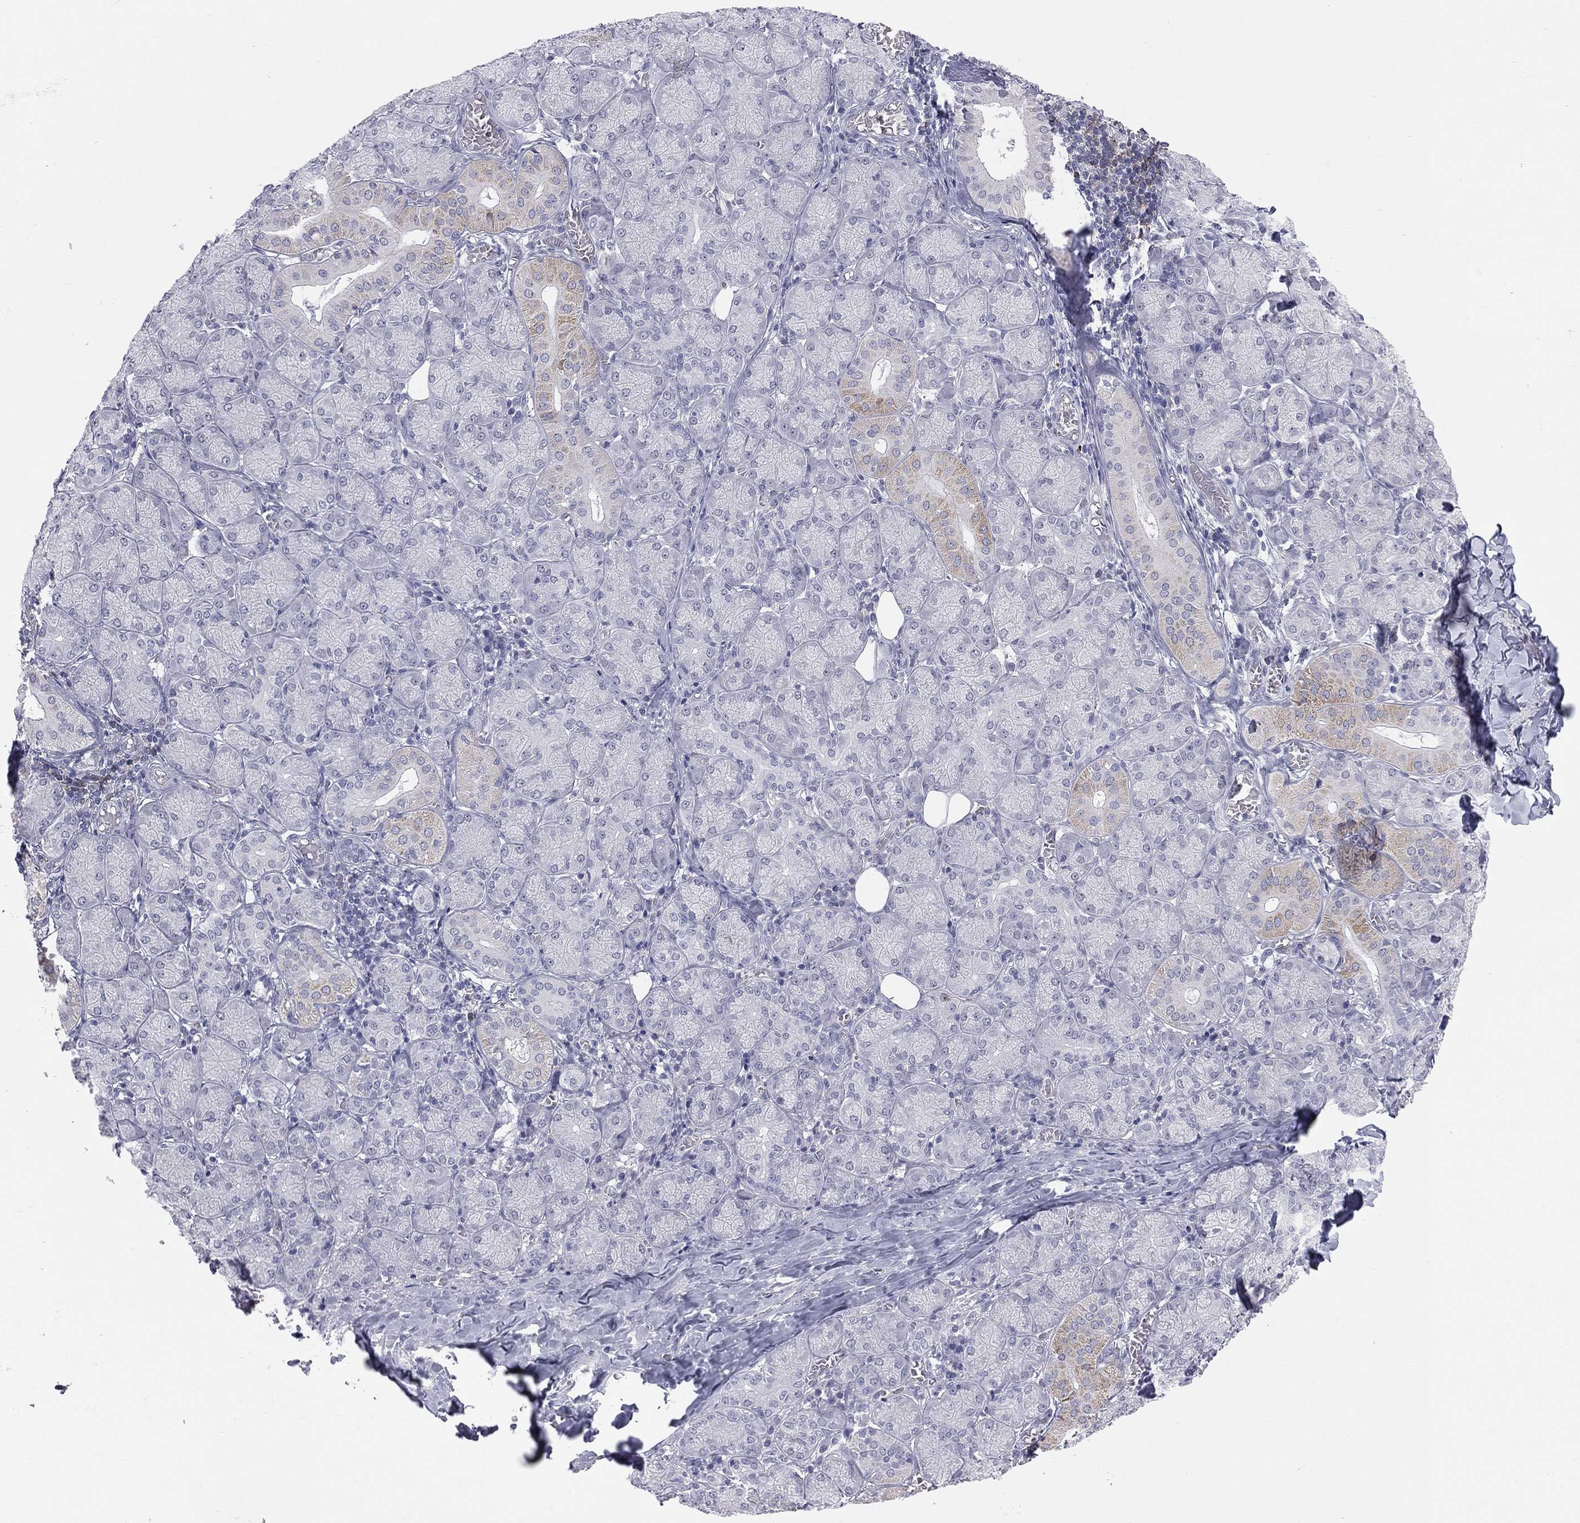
{"staining": {"intensity": "moderate", "quantity": "<25%", "location": "cytoplasmic/membranous"}, "tissue": "salivary gland", "cell_type": "Glandular cells", "image_type": "normal", "snomed": [{"axis": "morphology", "description": "Normal tissue, NOS"}, {"axis": "topography", "description": "Salivary gland"}, {"axis": "topography", "description": "Peripheral nerve tissue"}], "caption": "A low amount of moderate cytoplasmic/membranous expression is seen in approximately <25% of glandular cells in normal salivary gland. Nuclei are stained in blue.", "gene": "CD22", "patient": {"sex": "female", "age": 24}}